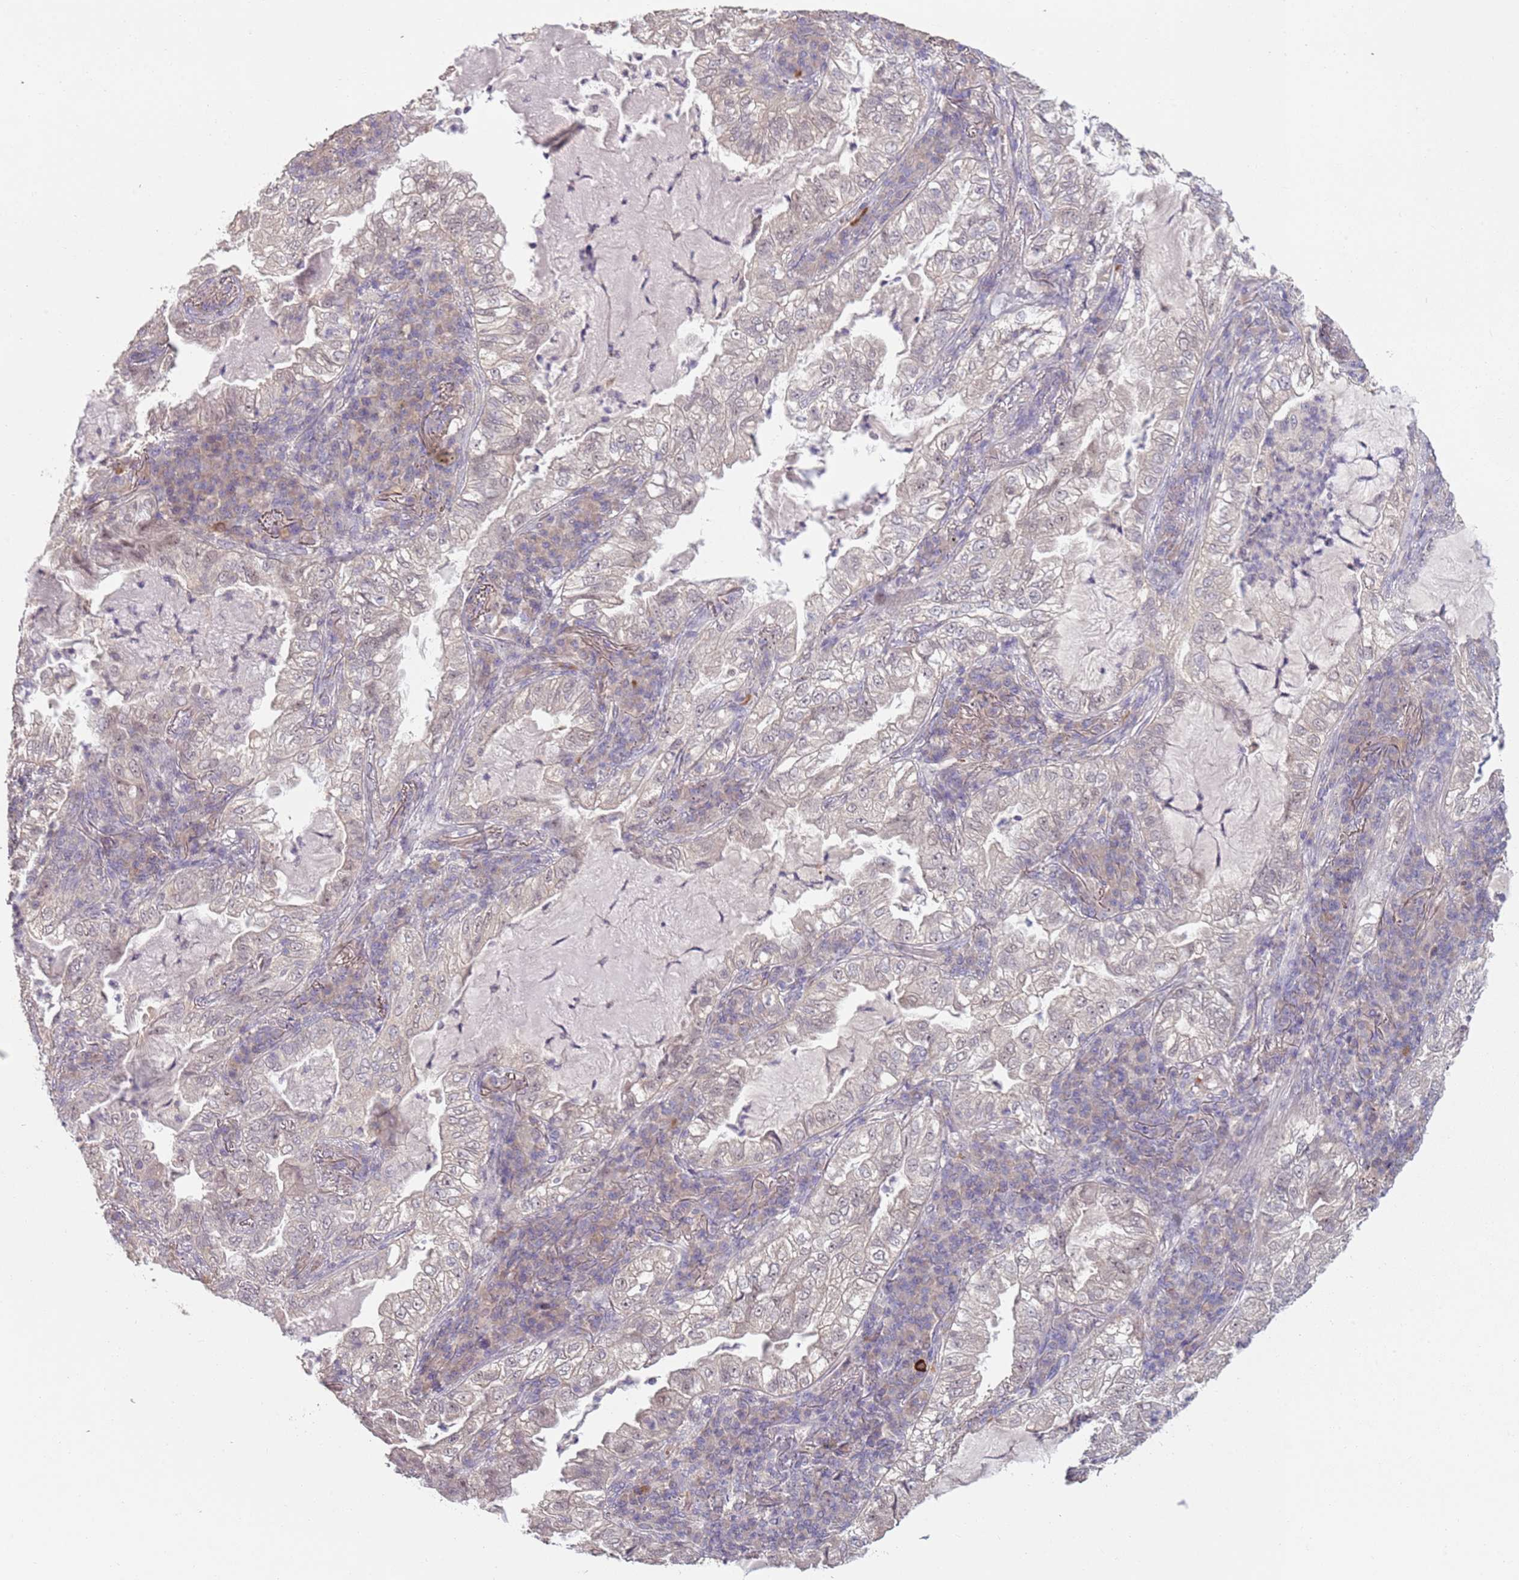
{"staining": {"intensity": "negative", "quantity": "none", "location": "none"}, "tissue": "lung cancer", "cell_type": "Tumor cells", "image_type": "cancer", "snomed": [{"axis": "morphology", "description": "Adenocarcinoma, NOS"}, {"axis": "topography", "description": "Lung"}], "caption": "Micrograph shows no significant protein positivity in tumor cells of lung cancer.", "gene": "TEKT4", "patient": {"sex": "female", "age": 73}}